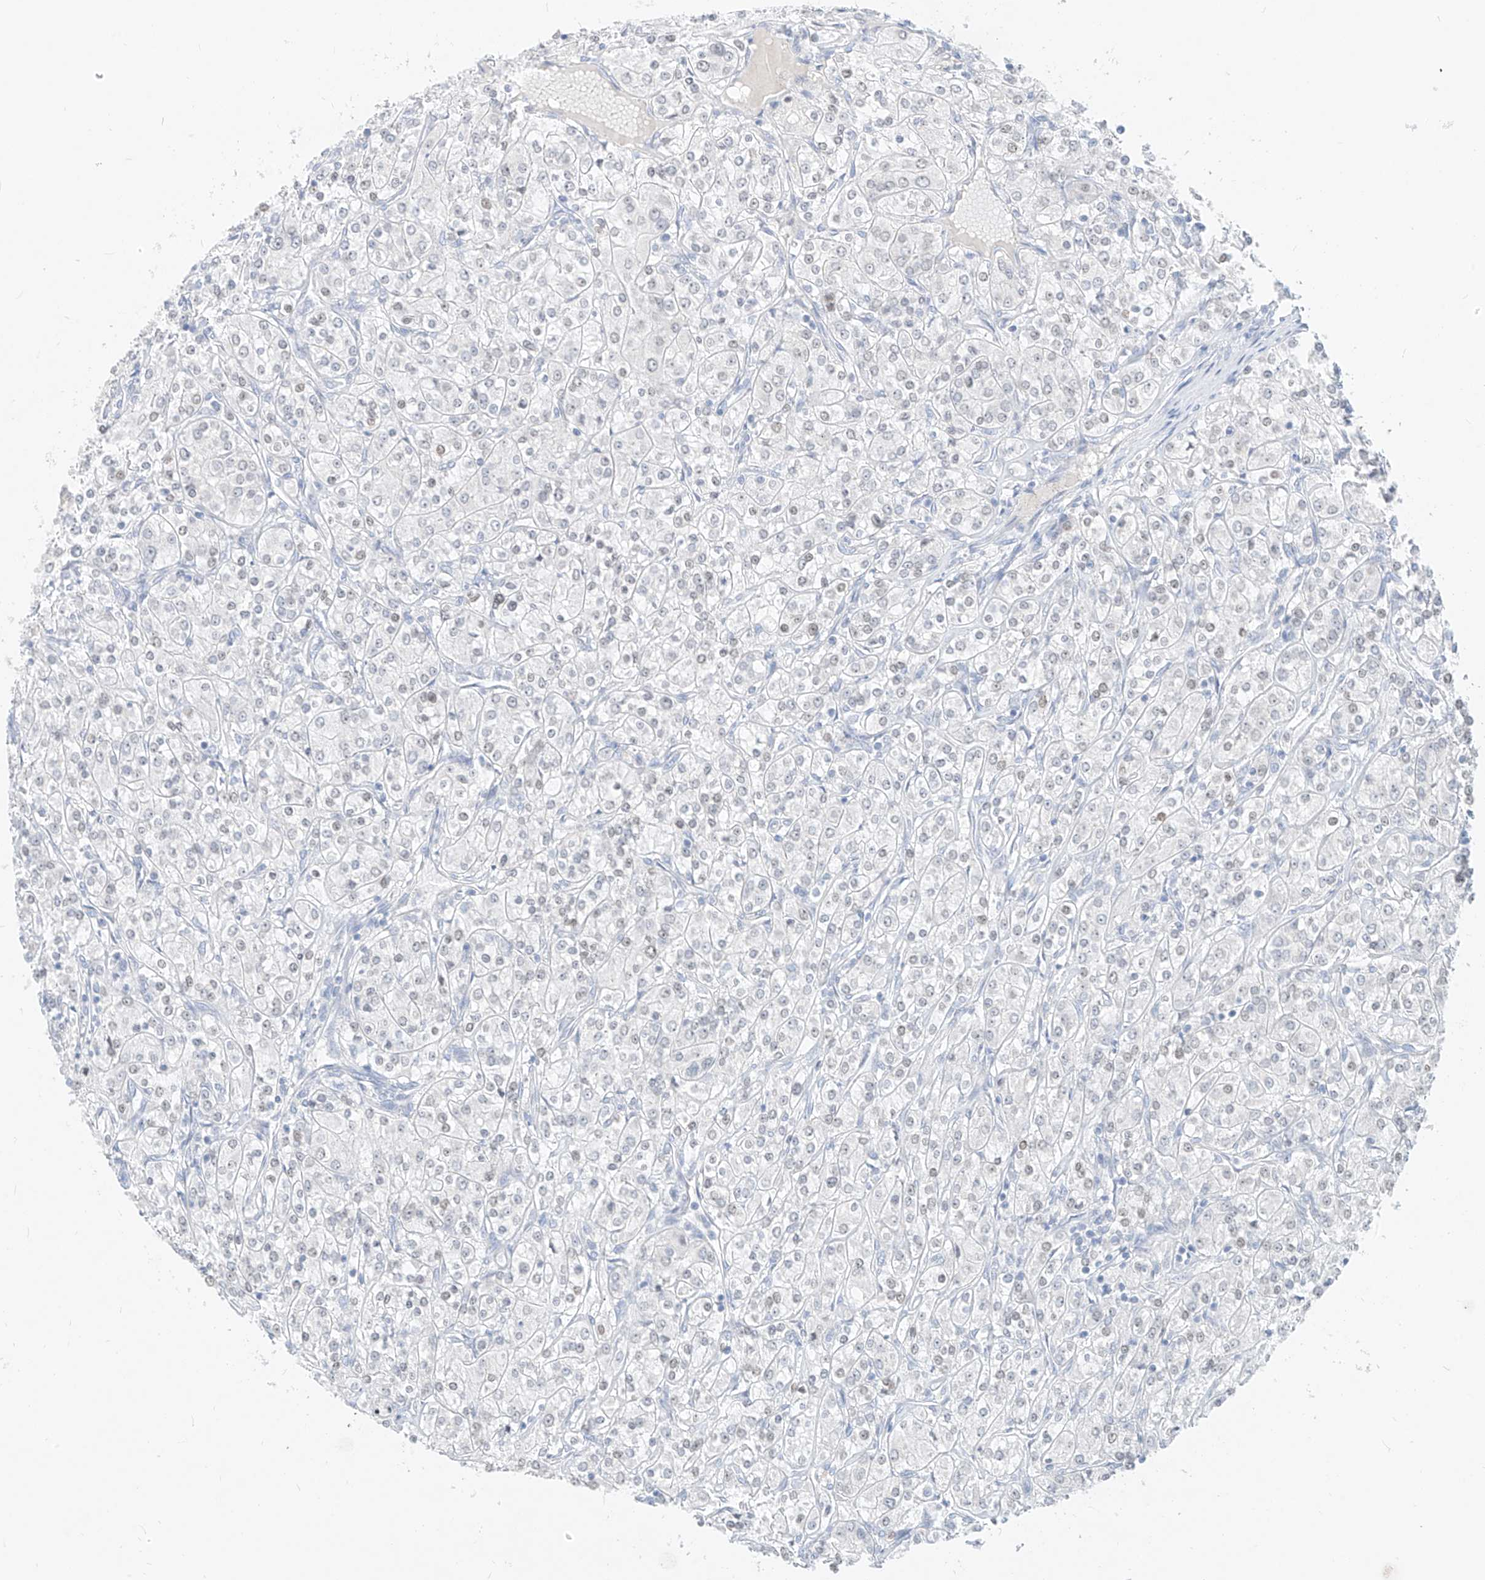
{"staining": {"intensity": "weak", "quantity": "<25%", "location": "nuclear"}, "tissue": "renal cancer", "cell_type": "Tumor cells", "image_type": "cancer", "snomed": [{"axis": "morphology", "description": "Adenocarcinoma, NOS"}, {"axis": "topography", "description": "Kidney"}], "caption": "High magnification brightfield microscopy of renal adenocarcinoma stained with DAB (brown) and counterstained with hematoxylin (blue): tumor cells show no significant staining.", "gene": "BARX2", "patient": {"sex": "male", "age": 77}}